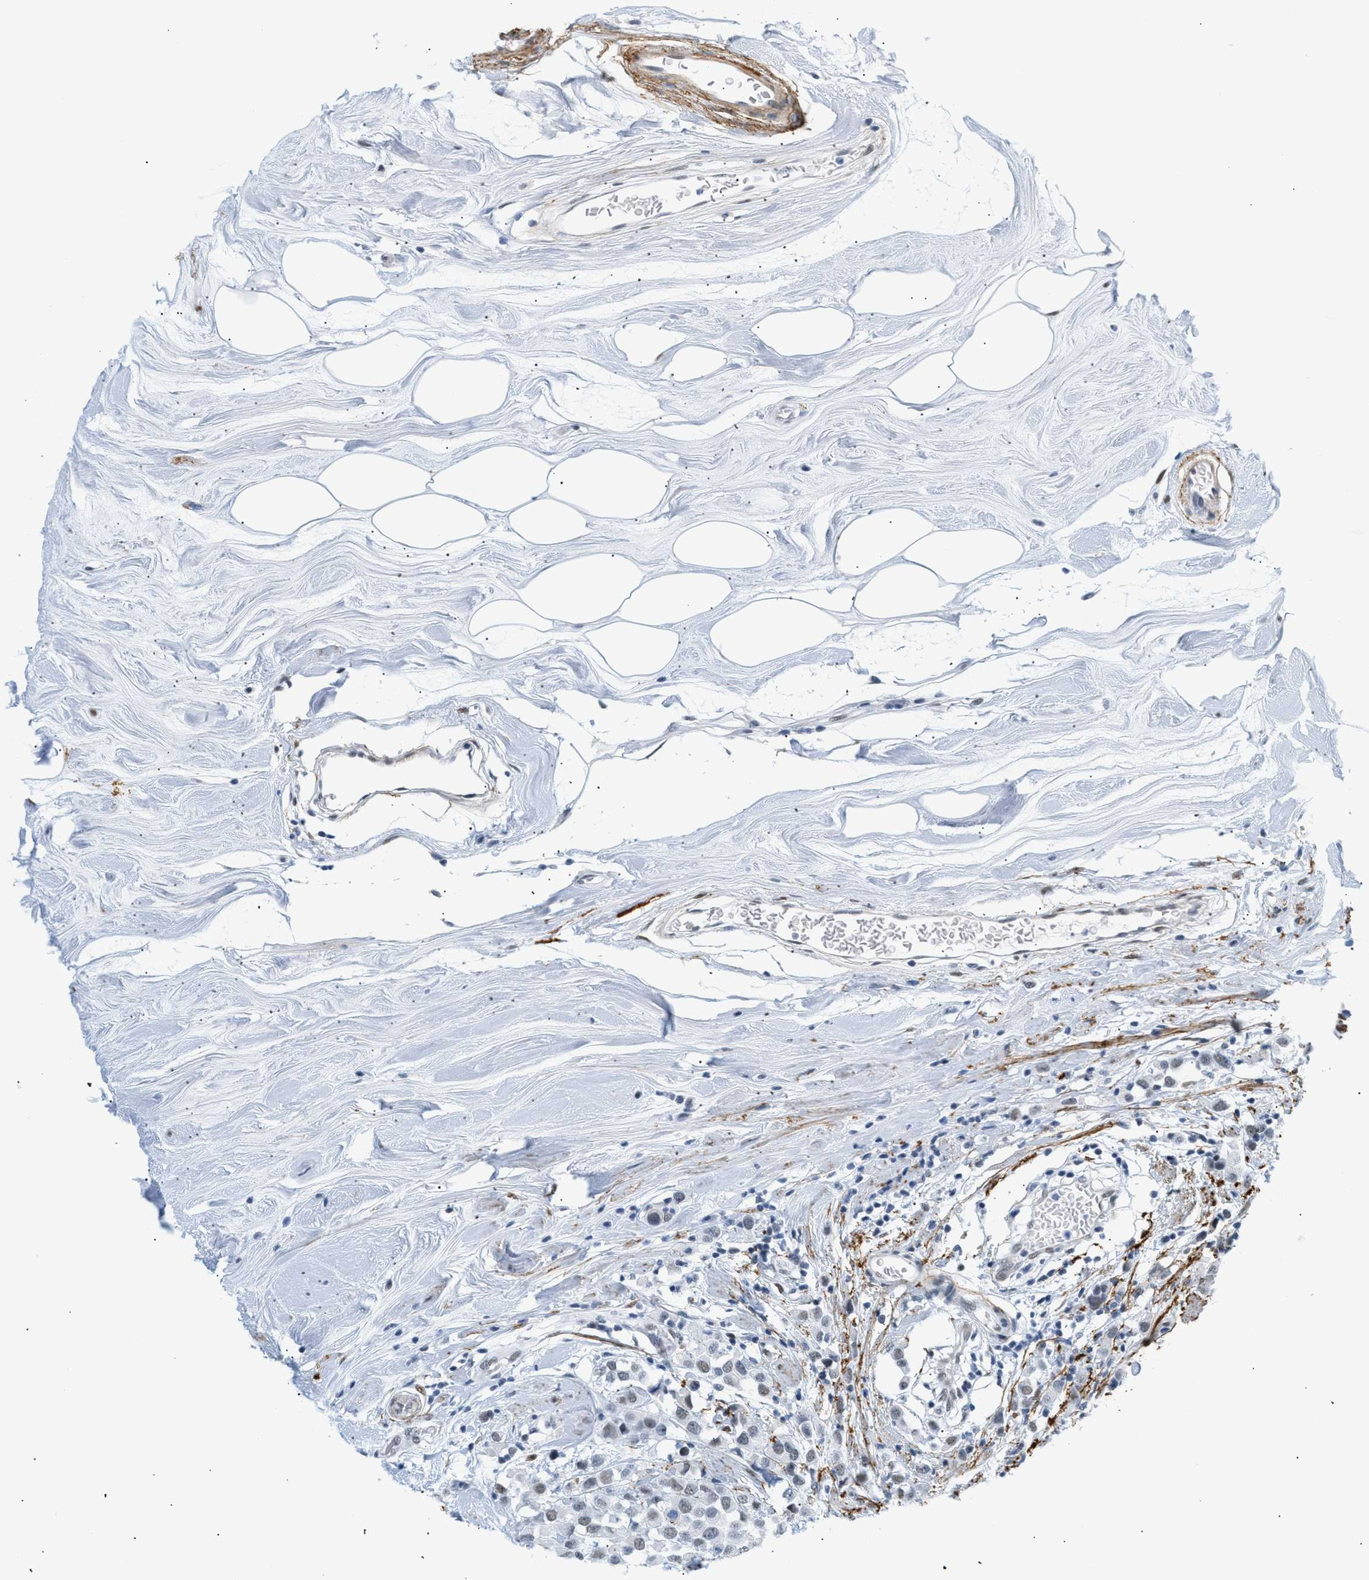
{"staining": {"intensity": "weak", "quantity": "<25%", "location": "nuclear"}, "tissue": "breast cancer", "cell_type": "Tumor cells", "image_type": "cancer", "snomed": [{"axis": "morphology", "description": "Duct carcinoma"}, {"axis": "topography", "description": "Breast"}], "caption": "Tumor cells show no significant protein positivity in breast cancer (infiltrating ductal carcinoma).", "gene": "ELN", "patient": {"sex": "female", "age": 61}}